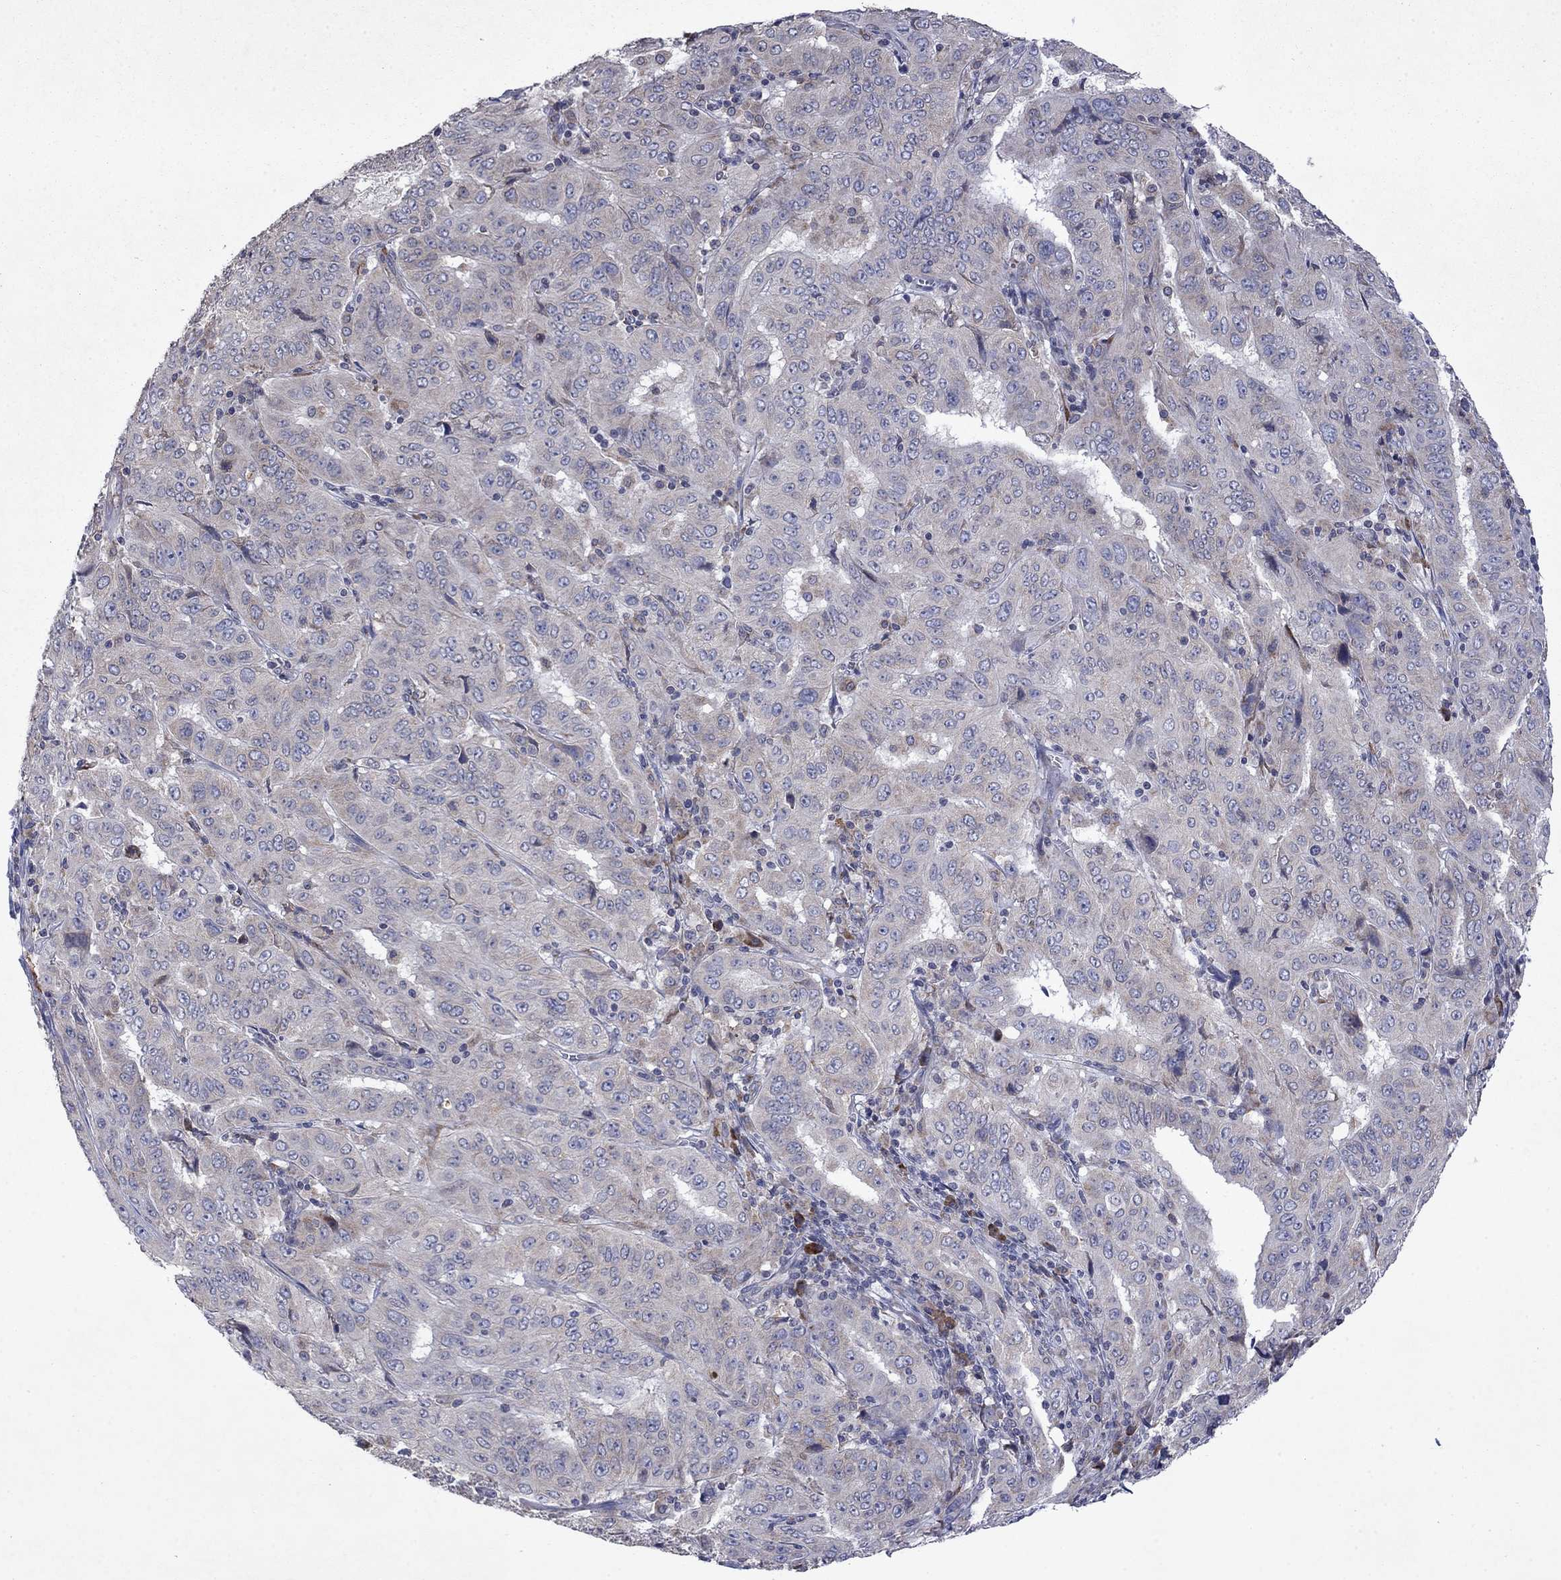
{"staining": {"intensity": "negative", "quantity": "none", "location": "none"}, "tissue": "pancreatic cancer", "cell_type": "Tumor cells", "image_type": "cancer", "snomed": [{"axis": "morphology", "description": "Adenocarcinoma, NOS"}, {"axis": "topography", "description": "Pancreas"}], "caption": "DAB immunohistochemical staining of pancreatic cancer reveals no significant positivity in tumor cells. (Stains: DAB immunohistochemistry with hematoxylin counter stain, Microscopy: brightfield microscopy at high magnification).", "gene": "TMEM97", "patient": {"sex": "male", "age": 63}}